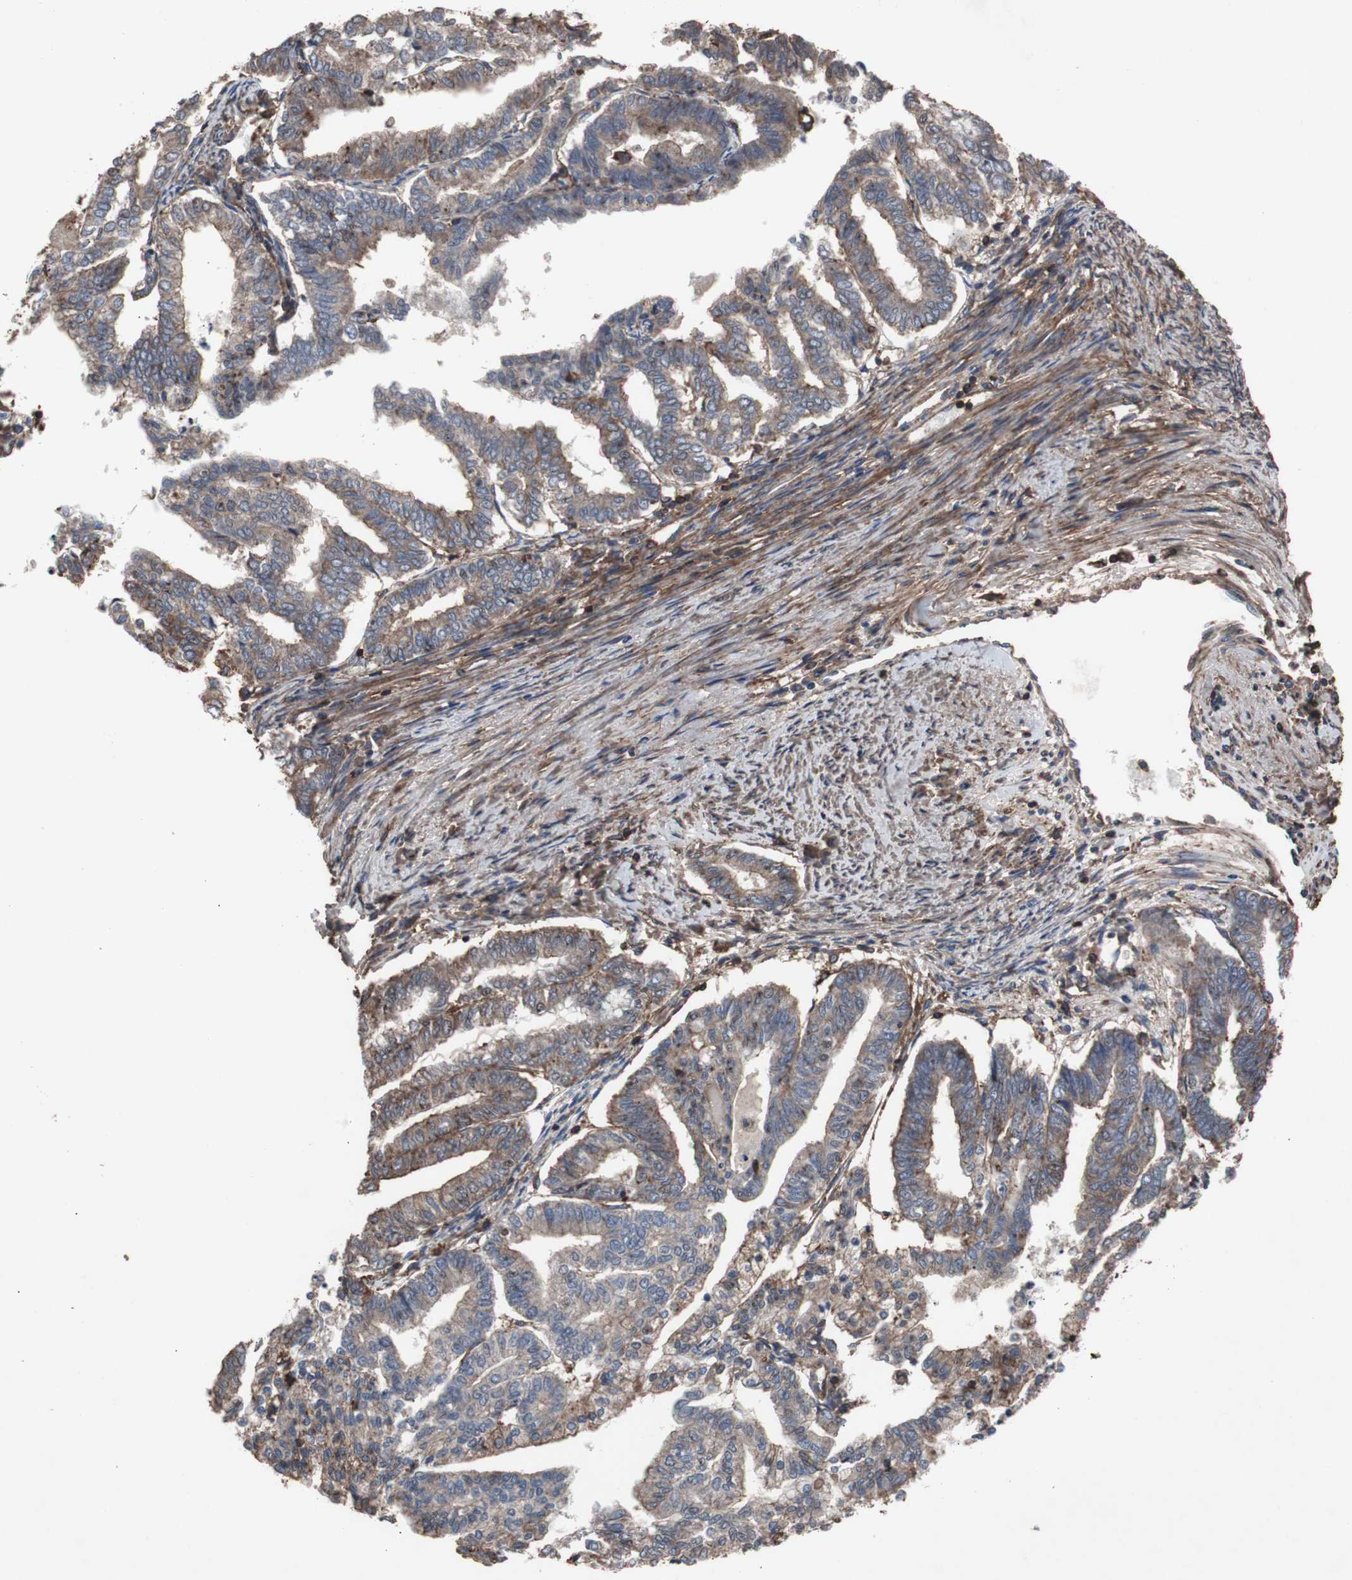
{"staining": {"intensity": "weak", "quantity": ">75%", "location": "cytoplasmic/membranous"}, "tissue": "endometrial cancer", "cell_type": "Tumor cells", "image_type": "cancer", "snomed": [{"axis": "morphology", "description": "Adenocarcinoma, NOS"}, {"axis": "topography", "description": "Endometrium"}], "caption": "Immunohistochemistry of human endometrial cancer (adenocarcinoma) demonstrates low levels of weak cytoplasmic/membranous positivity in approximately >75% of tumor cells. The protein of interest is shown in brown color, while the nuclei are stained blue.", "gene": "COL6A2", "patient": {"sex": "female", "age": 79}}